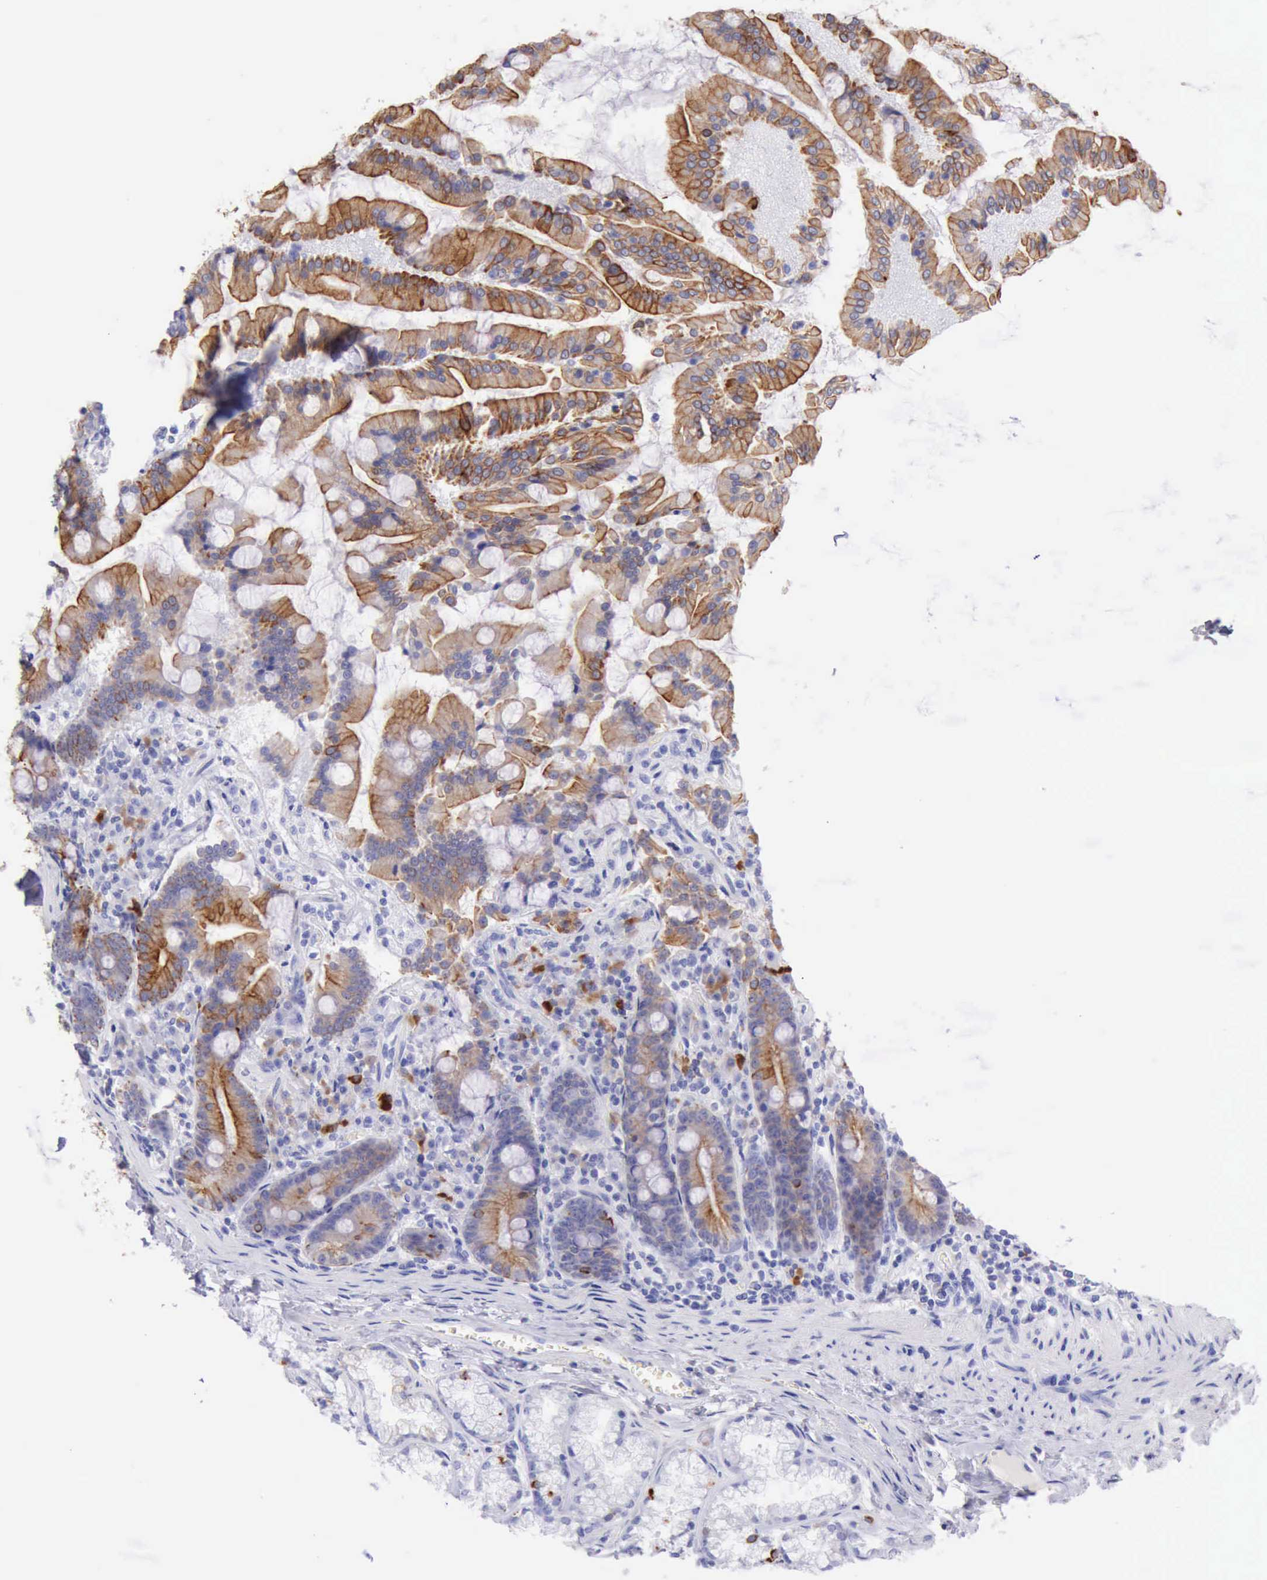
{"staining": {"intensity": "moderate", "quantity": ">75%", "location": "cytoplasmic/membranous"}, "tissue": "duodenum", "cell_type": "Glandular cells", "image_type": "normal", "snomed": [{"axis": "morphology", "description": "Normal tissue, NOS"}, {"axis": "topography", "description": "Duodenum"}], "caption": "Protein analysis of normal duodenum demonstrates moderate cytoplasmic/membranous expression in about >75% of glandular cells. (Stains: DAB in brown, nuclei in blue, Microscopy: brightfield microscopy at high magnification).", "gene": "KRT8", "patient": {"sex": "female", "age": 64}}